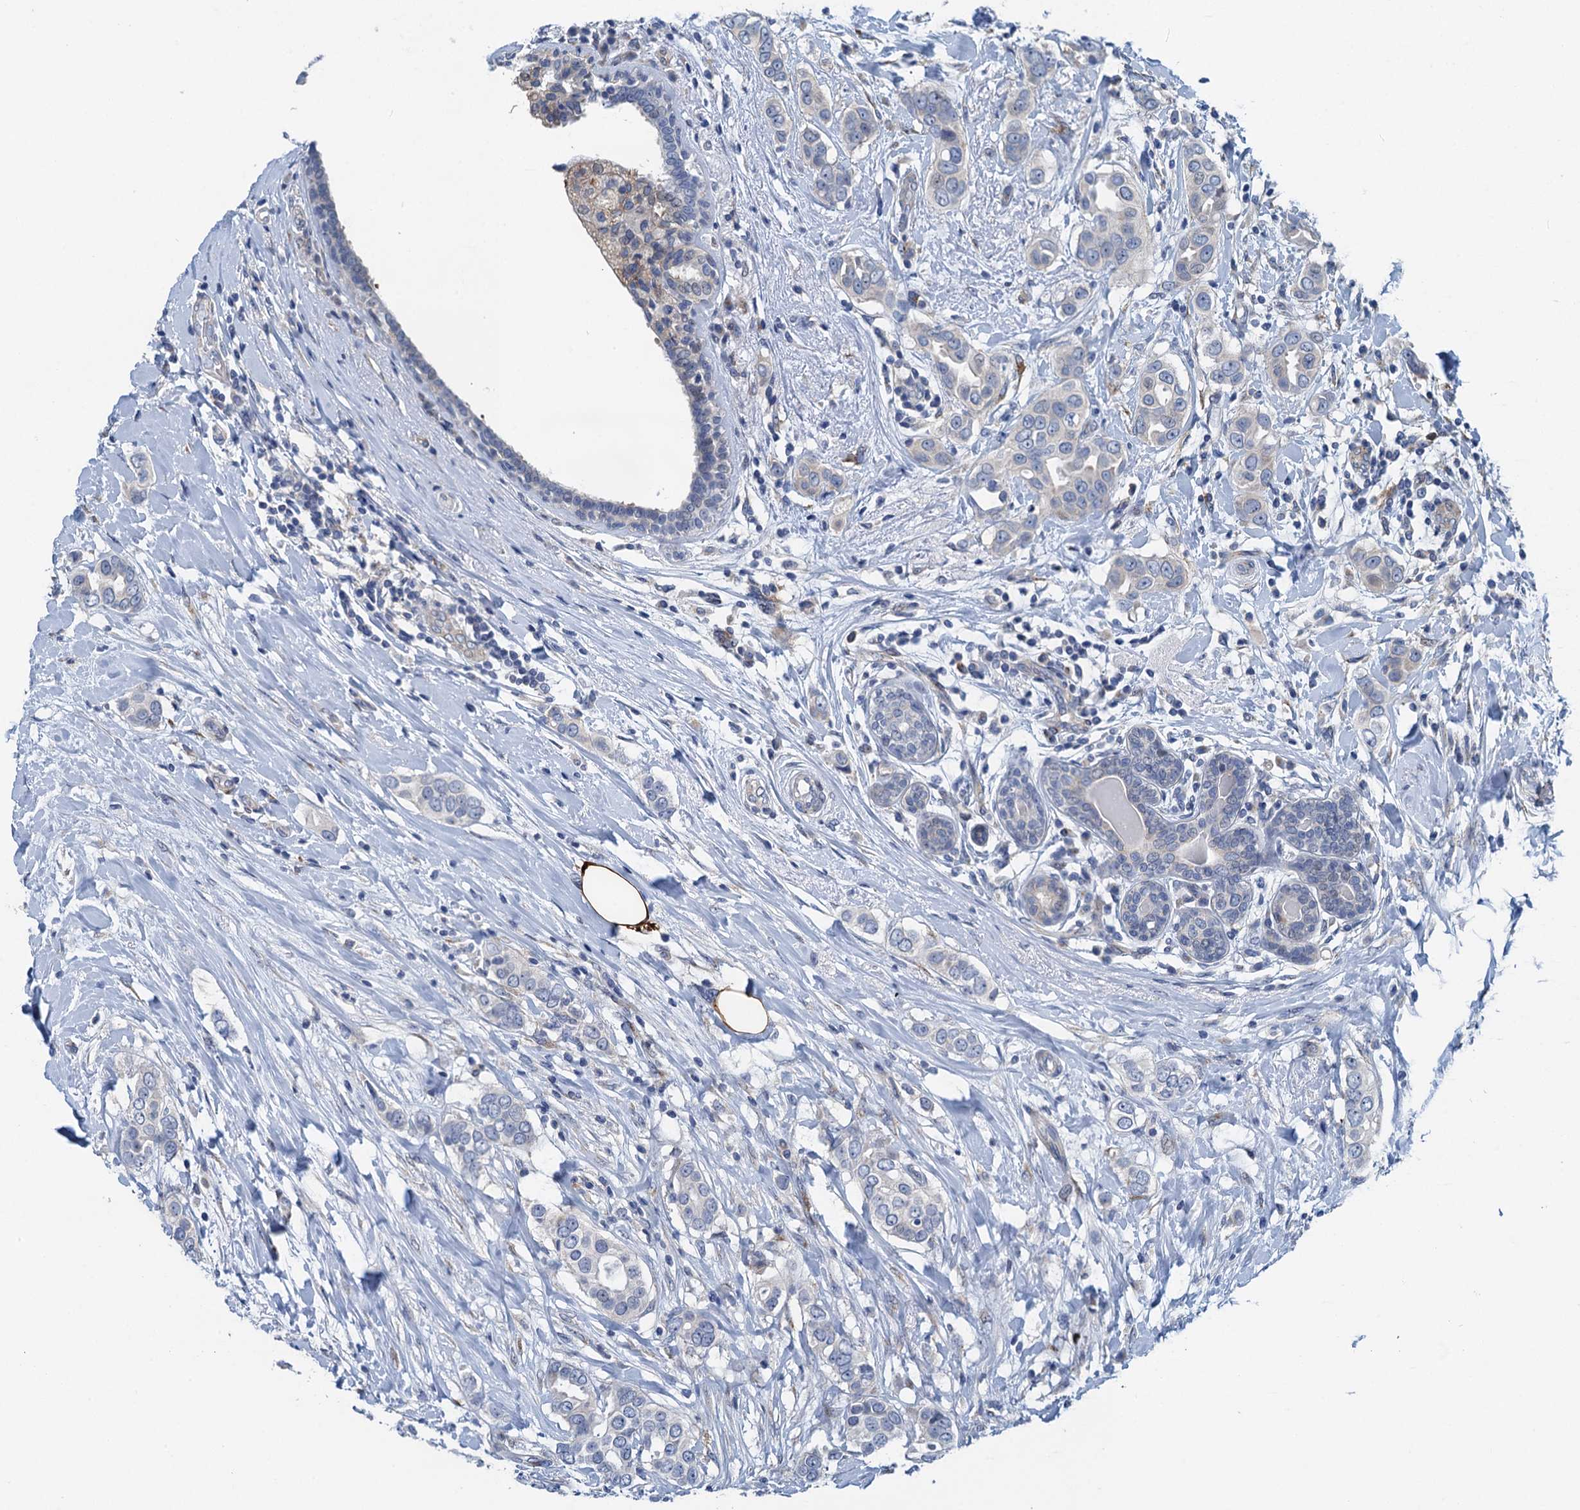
{"staining": {"intensity": "negative", "quantity": "none", "location": "none"}, "tissue": "breast cancer", "cell_type": "Tumor cells", "image_type": "cancer", "snomed": [{"axis": "morphology", "description": "Lobular carcinoma"}, {"axis": "topography", "description": "Breast"}], "caption": "A high-resolution image shows immunohistochemistry (IHC) staining of lobular carcinoma (breast), which exhibits no significant positivity in tumor cells.", "gene": "NBEA", "patient": {"sex": "female", "age": 51}}